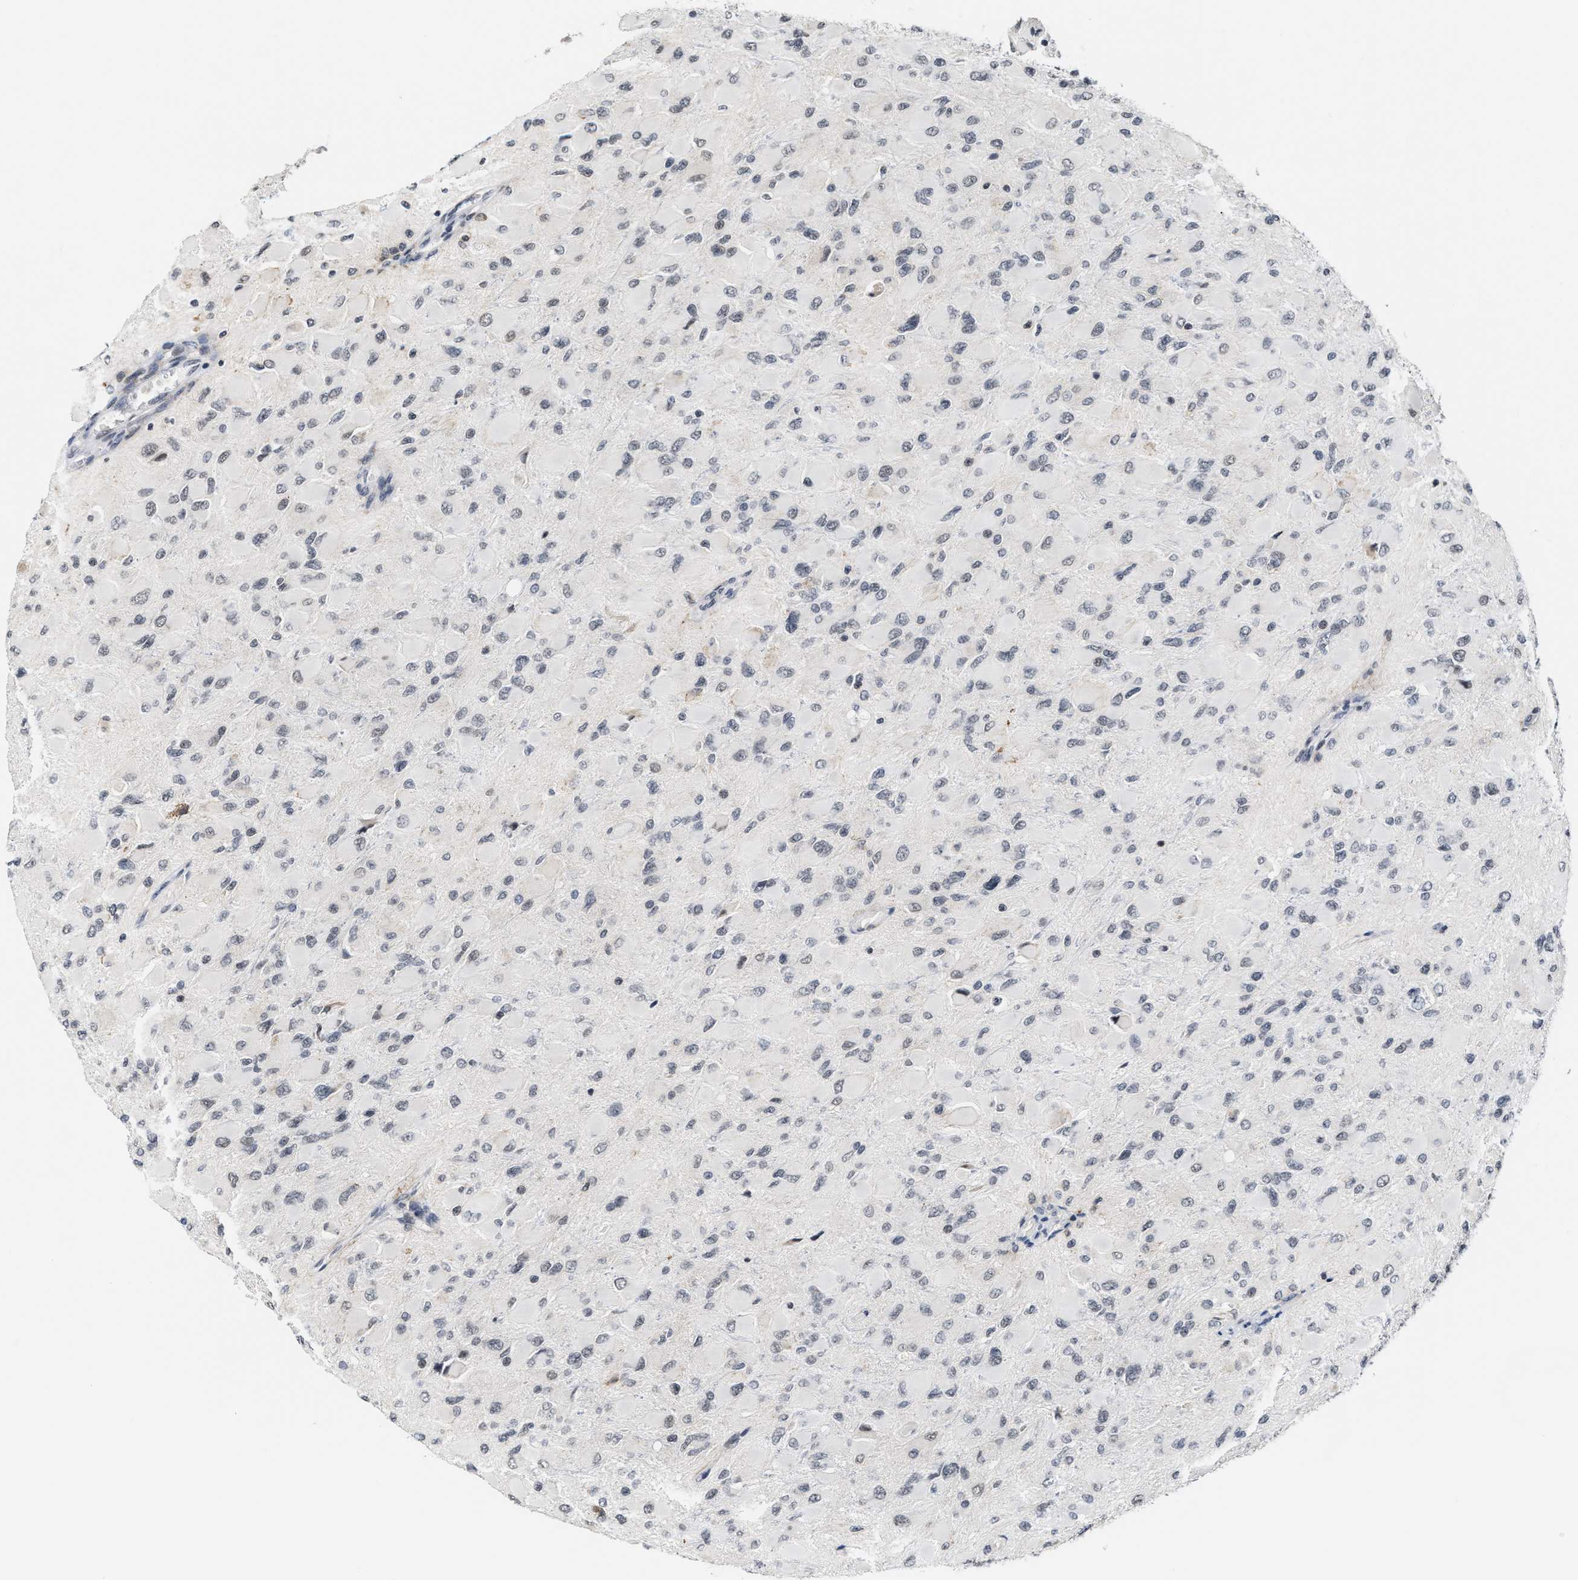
{"staining": {"intensity": "weak", "quantity": "25%-75%", "location": "nuclear"}, "tissue": "glioma", "cell_type": "Tumor cells", "image_type": "cancer", "snomed": [{"axis": "morphology", "description": "Glioma, malignant, High grade"}, {"axis": "topography", "description": "Cerebral cortex"}], "caption": "Immunohistochemistry (IHC) staining of glioma, which exhibits low levels of weak nuclear staining in about 25%-75% of tumor cells indicating weak nuclear protein positivity. The staining was performed using DAB (3,3'-diaminobenzidine) (brown) for protein detection and nuclei were counterstained in hematoxylin (blue).", "gene": "ANKRD6", "patient": {"sex": "female", "age": 36}}